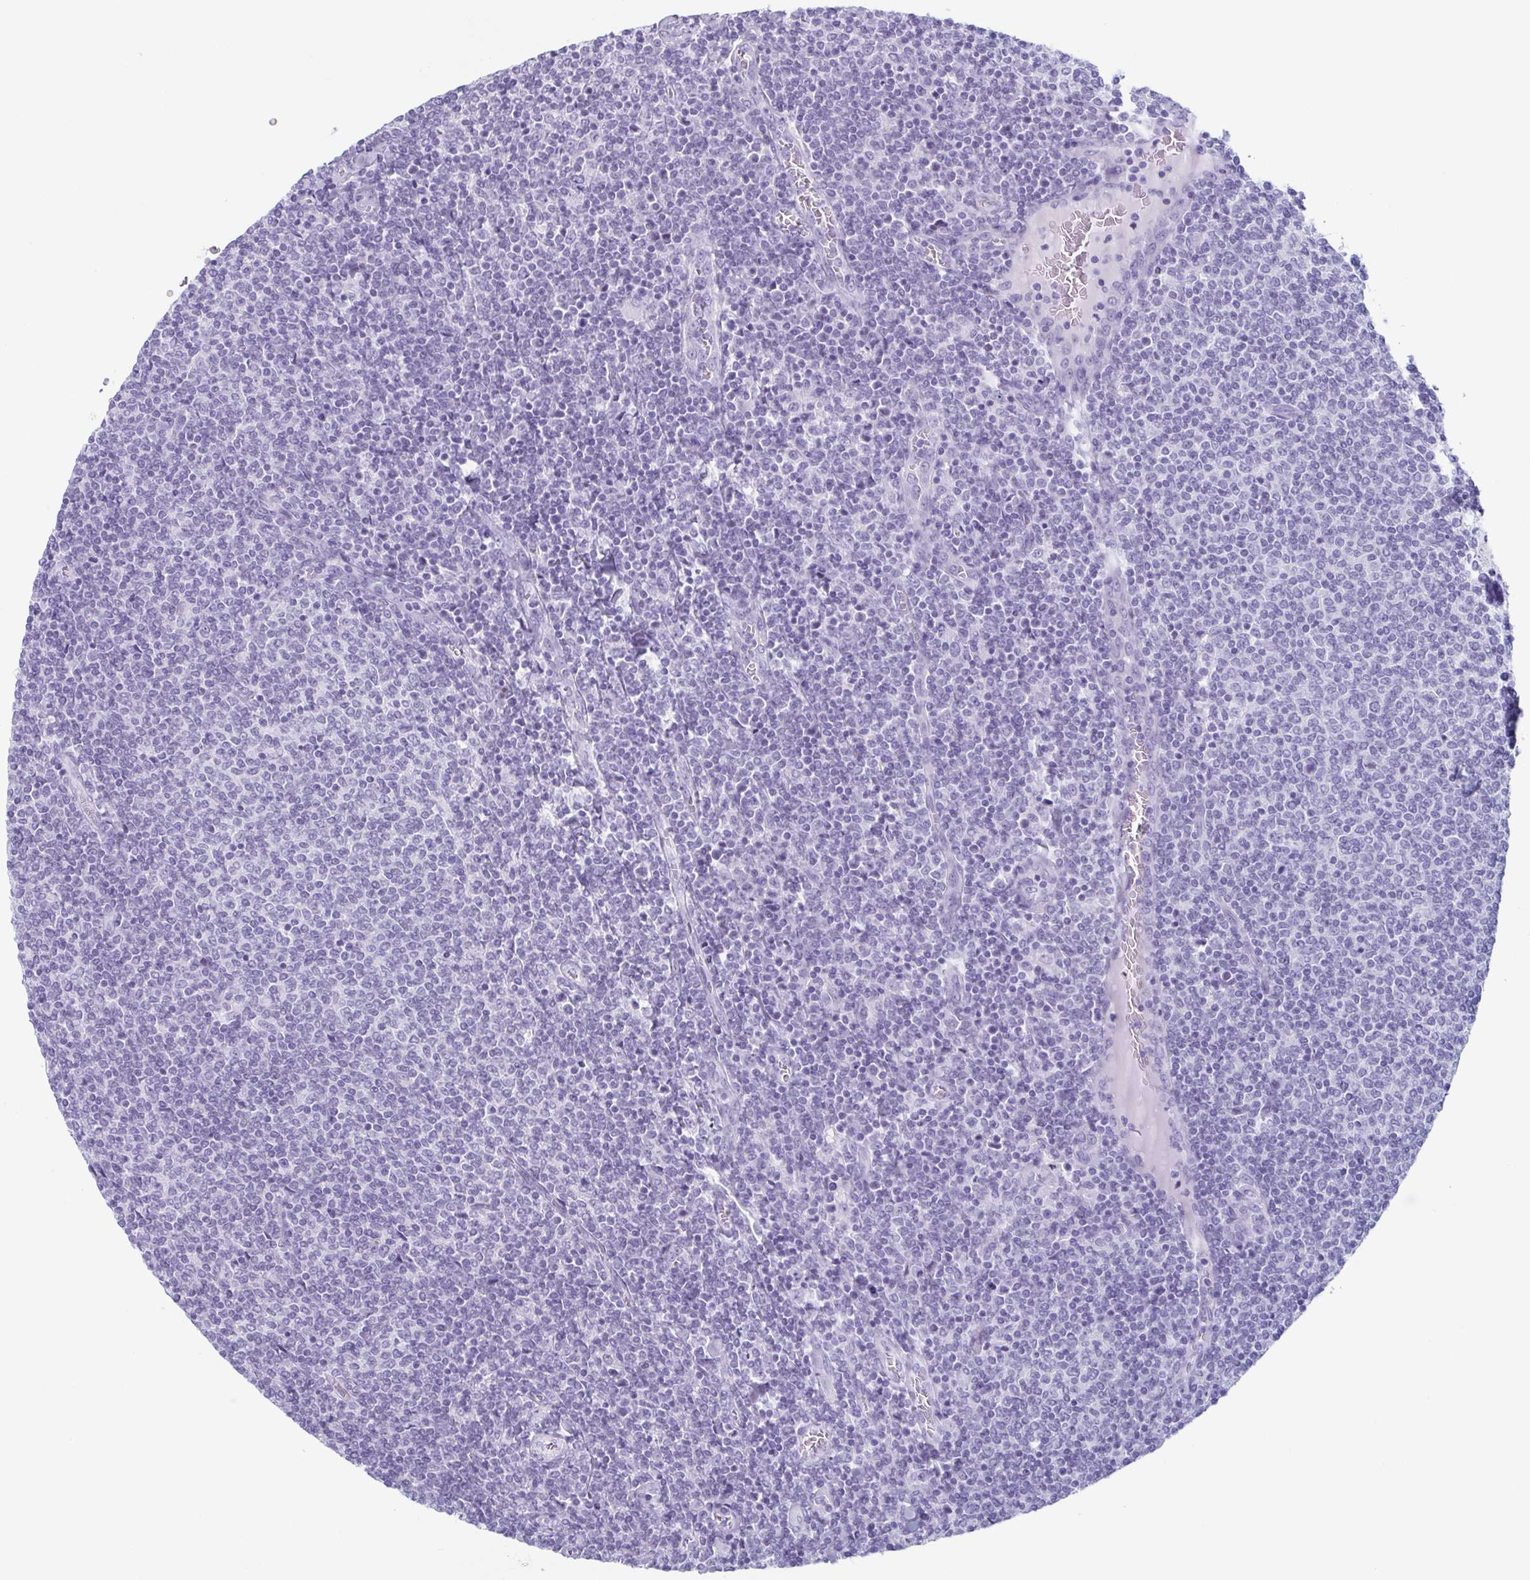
{"staining": {"intensity": "negative", "quantity": "none", "location": "none"}, "tissue": "lymphoma", "cell_type": "Tumor cells", "image_type": "cancer", "snomed": [{"axis": "morphology", "description": "Malignant lymphoma, non-Hodgkin's type, Low grade"}, {"axis": "topography", "description": "Lymph node"}], "caption": "Tumor cells are negative for protein expression in human malignant lymphoma, non-Hodgkin's type (low-grade).", "gene": "ENKUR", "patient": {"sex": "male", "age": 52}}